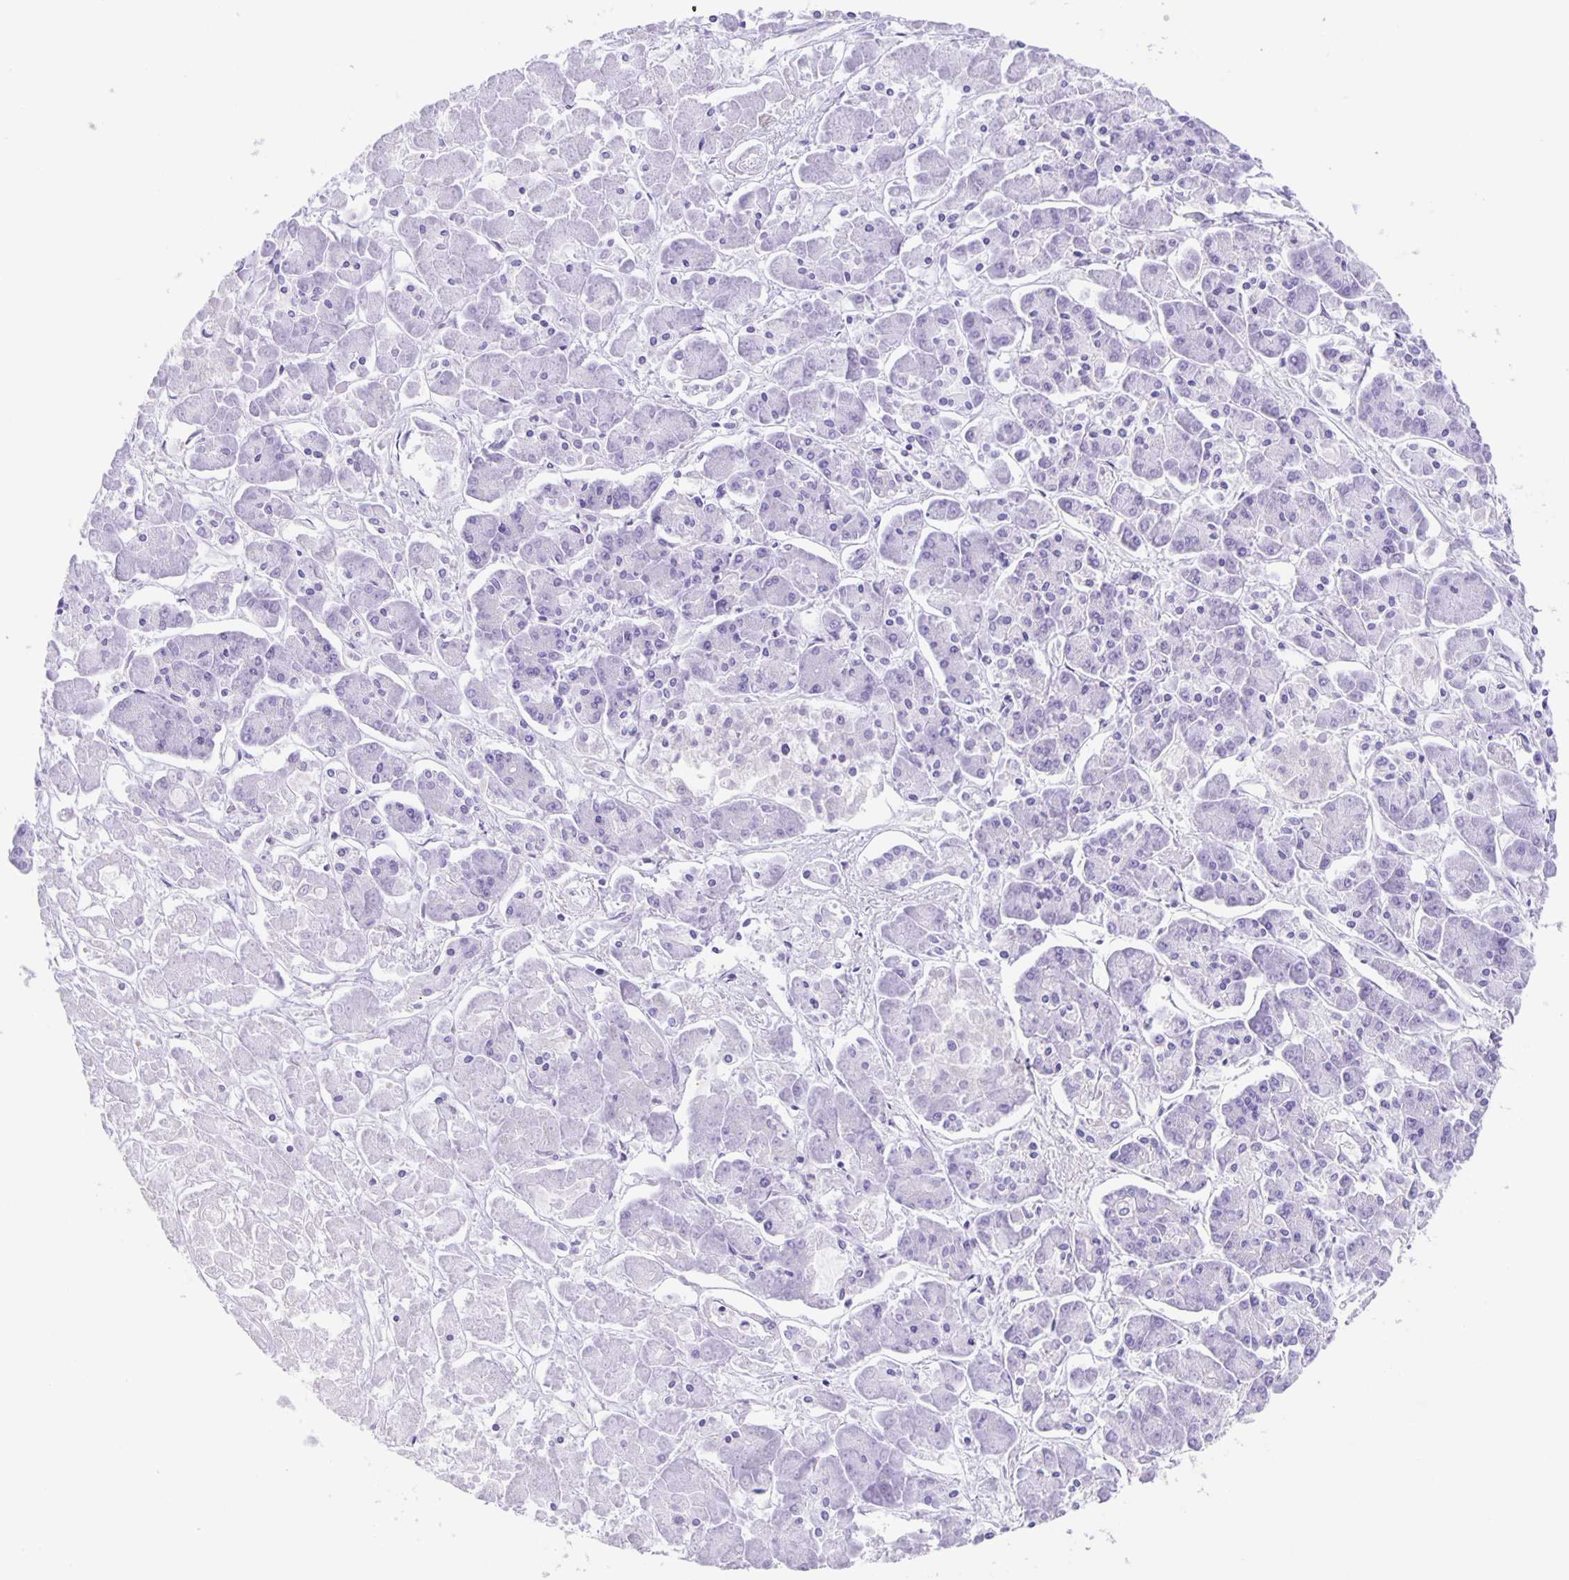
{"staining": {"intensity": "negative", "quantity": "none", "location": "none"}, "tissue": "pancreatic cancer", "cell_type": "Tumor cells", "image_type": "cancer", "snomed": [{"axis": "morphology", "description": "Adenocarcinoma, NOS"}, {"axis": "topography", "description": "Pancreas"}], "caption": "Immunohistochemistry histopathology image of human pancreatic cancer (adenocarcinoma) stained for a protein (brown), which reveals no expression in tumor cells. (DAB (3,3'-diaminobenzidine) immunohistochemistry (IHC) visualized using brightfield microscopy, high magnification).", "gene": "GUCA2A", "patient": {"sex": "male", "age": 85}}